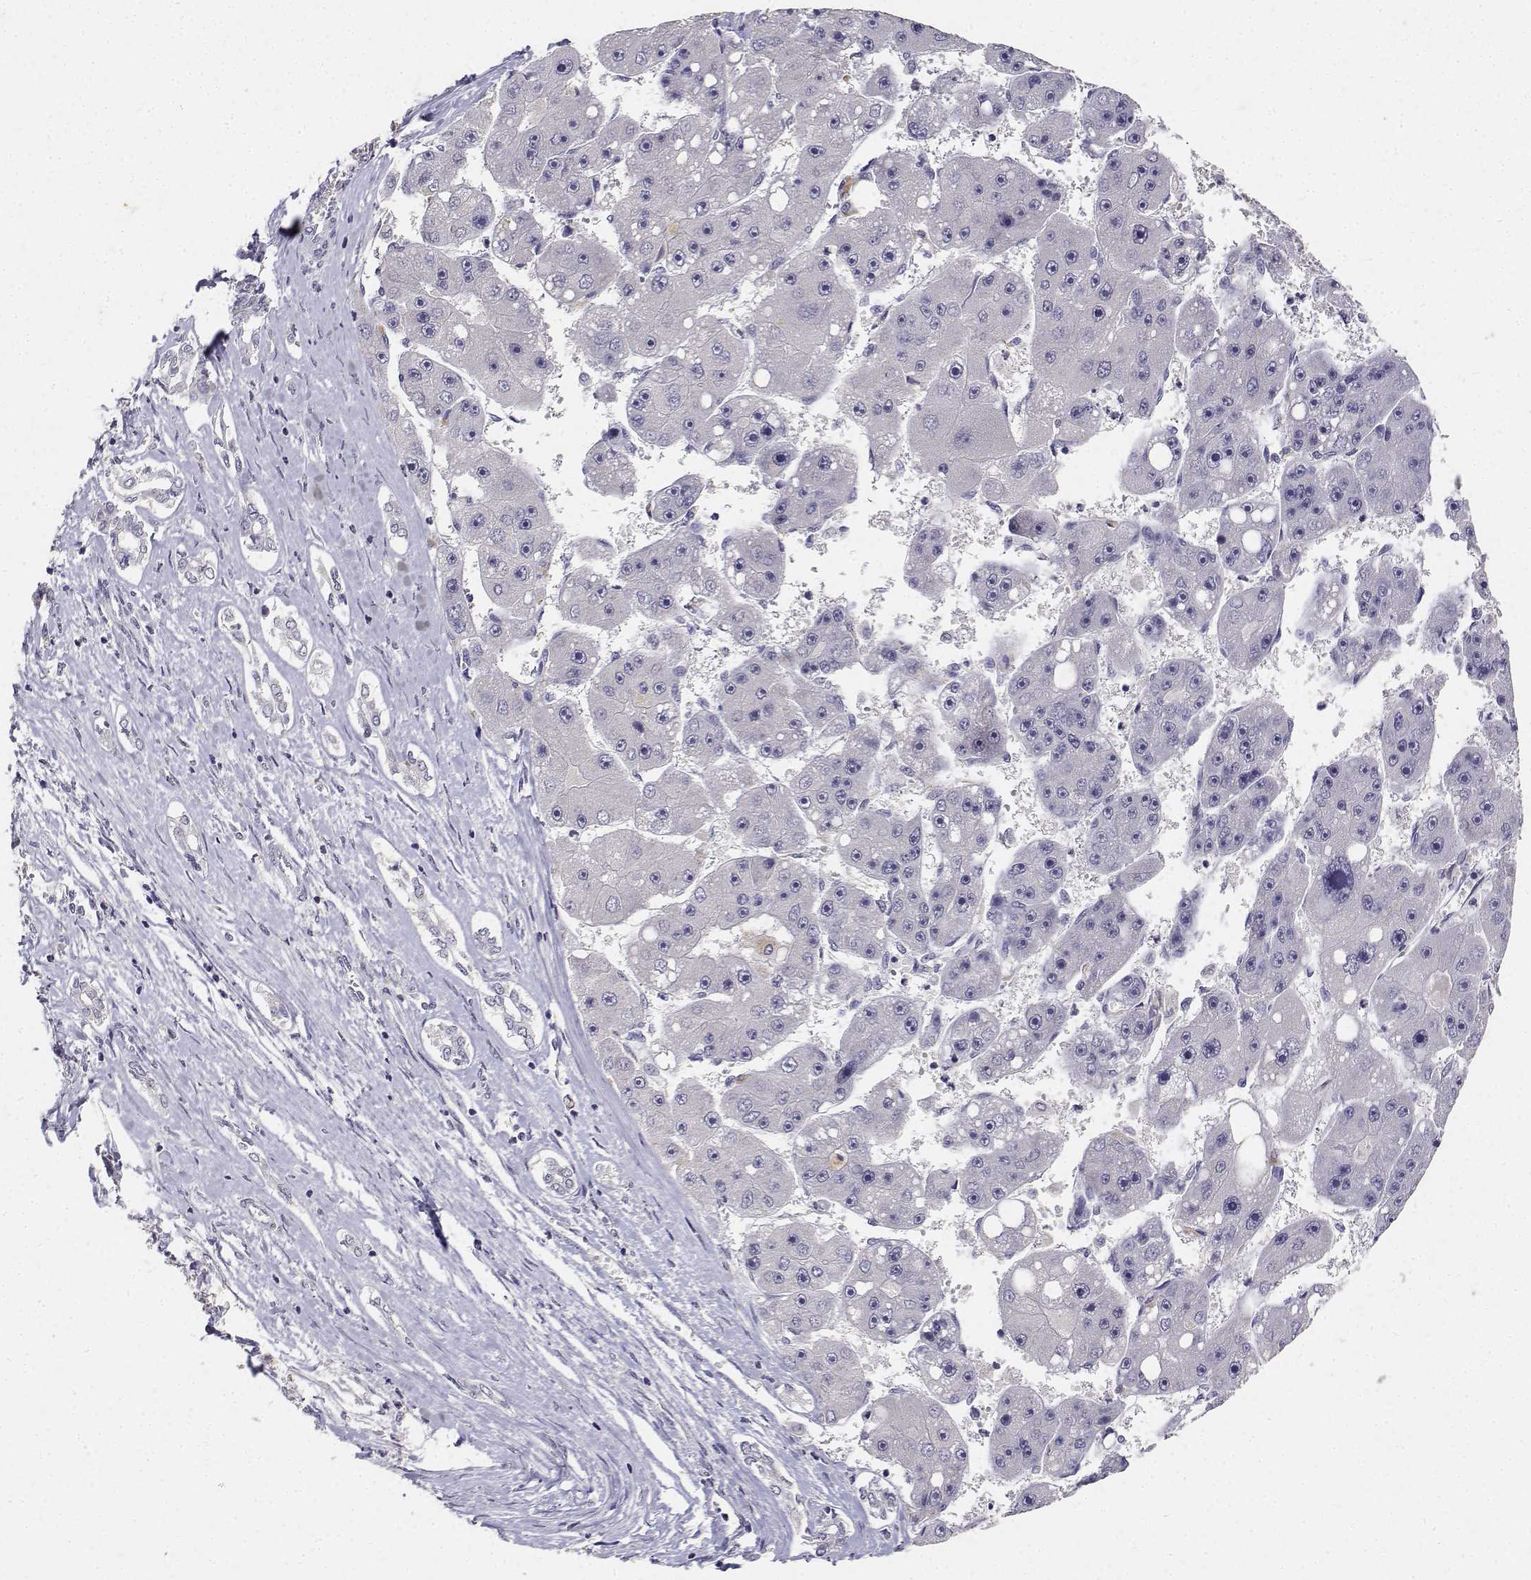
{"staining": {"intensity": "negative", "quantity": "none", "location": "none"}, "tissue": "liver cancer", "cell_type": "Tumor cells", "image_type": "cancer", "snomed": [{"axis": "morphology", "description": "Carcinoma, Hepatocellular, NOS"}, {"axis": "topography", "description": "Liver"}], "caption": "This is an immunohistochemistry (IHC) histopathology image of human hepatocellular carcinoma (liver). There is no staining in tumor cells.", "gene": "PAEP", "patient": {"sex": "female", "age": 61}}